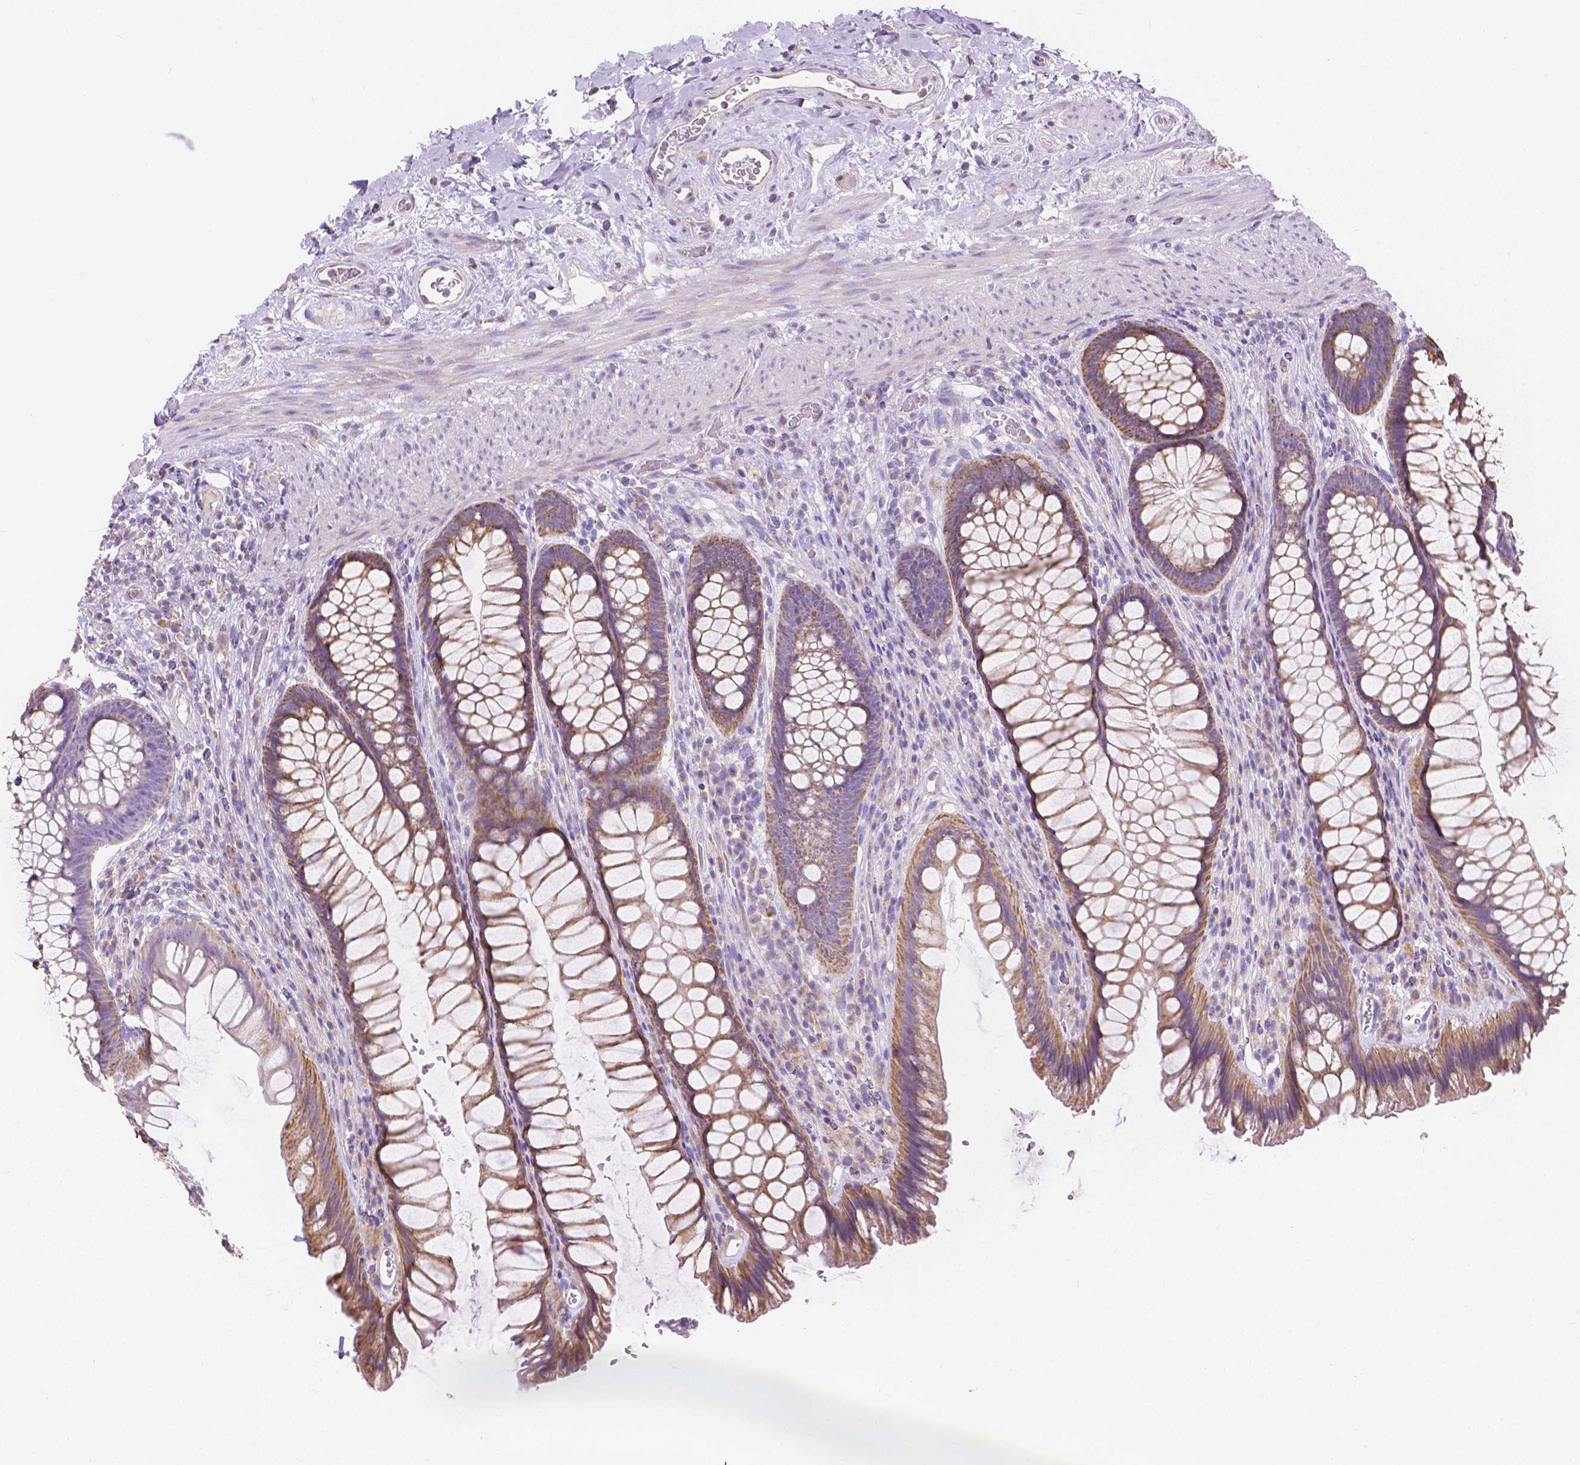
{"staining": {"intensity": "moderate", "quantity": ">75%", "location": "cytoplasmic/membranous"}, "tissue": "rectum", "cell_type": "Glandular cells", "image_type": "normal", "snomed": [{"axis": "morphology", "description": "Normal tissue, NOS"}, {"axis": "topography", "description": "Rectum"}], "caption": "Immunohistochemistry (IHC) staining of benign rectum, which reveals medium levels of moderate cytoplasmic/membranous expression in approximately >75% of glandular cells indicating moderate cytoplasmic/membranous protein positivity. The staining was performed using DAB (brown) for protein detection and nuclei were counterstained in hematoxylin (blue).", "gene": "TMEM130", "patient": {"sex": "male", "age": 53}}